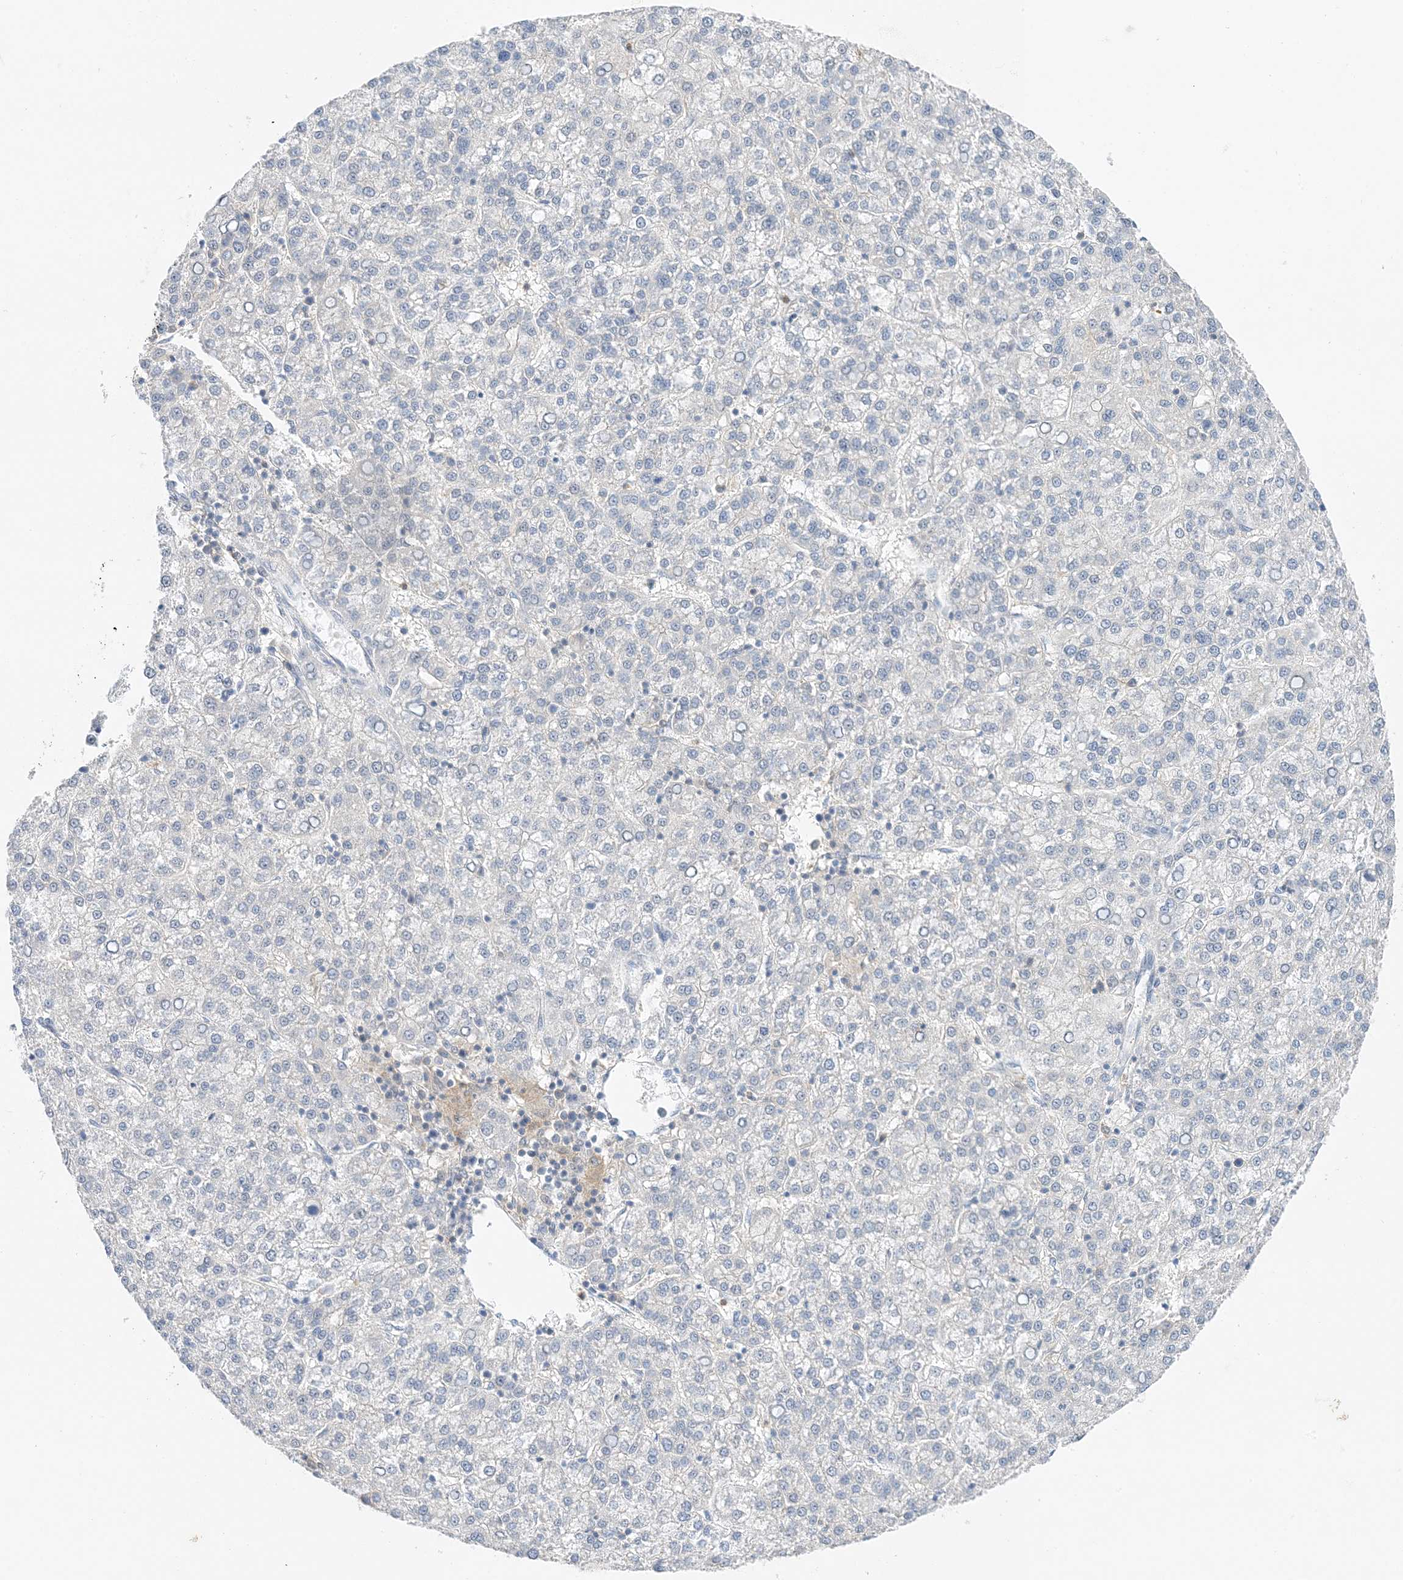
{"staining": {"intensity": "negative", "quantity": "none", "location": "none"}, "tissue": "liver cancer", "cell_type": "Tumor cells", "image_type": "cancer", "snomed": [{"axis": "morphology", "description": "Carcinoma, Hepatocellular, NOS"}, {"axis": "topography", "description": "Liver"}], "caption": "Tumor cells are negative for protein expression in human hepatocellular carcinoma (liver).", "gene": "KIFBP", "patient": {"sex": "female", "age": 58}}